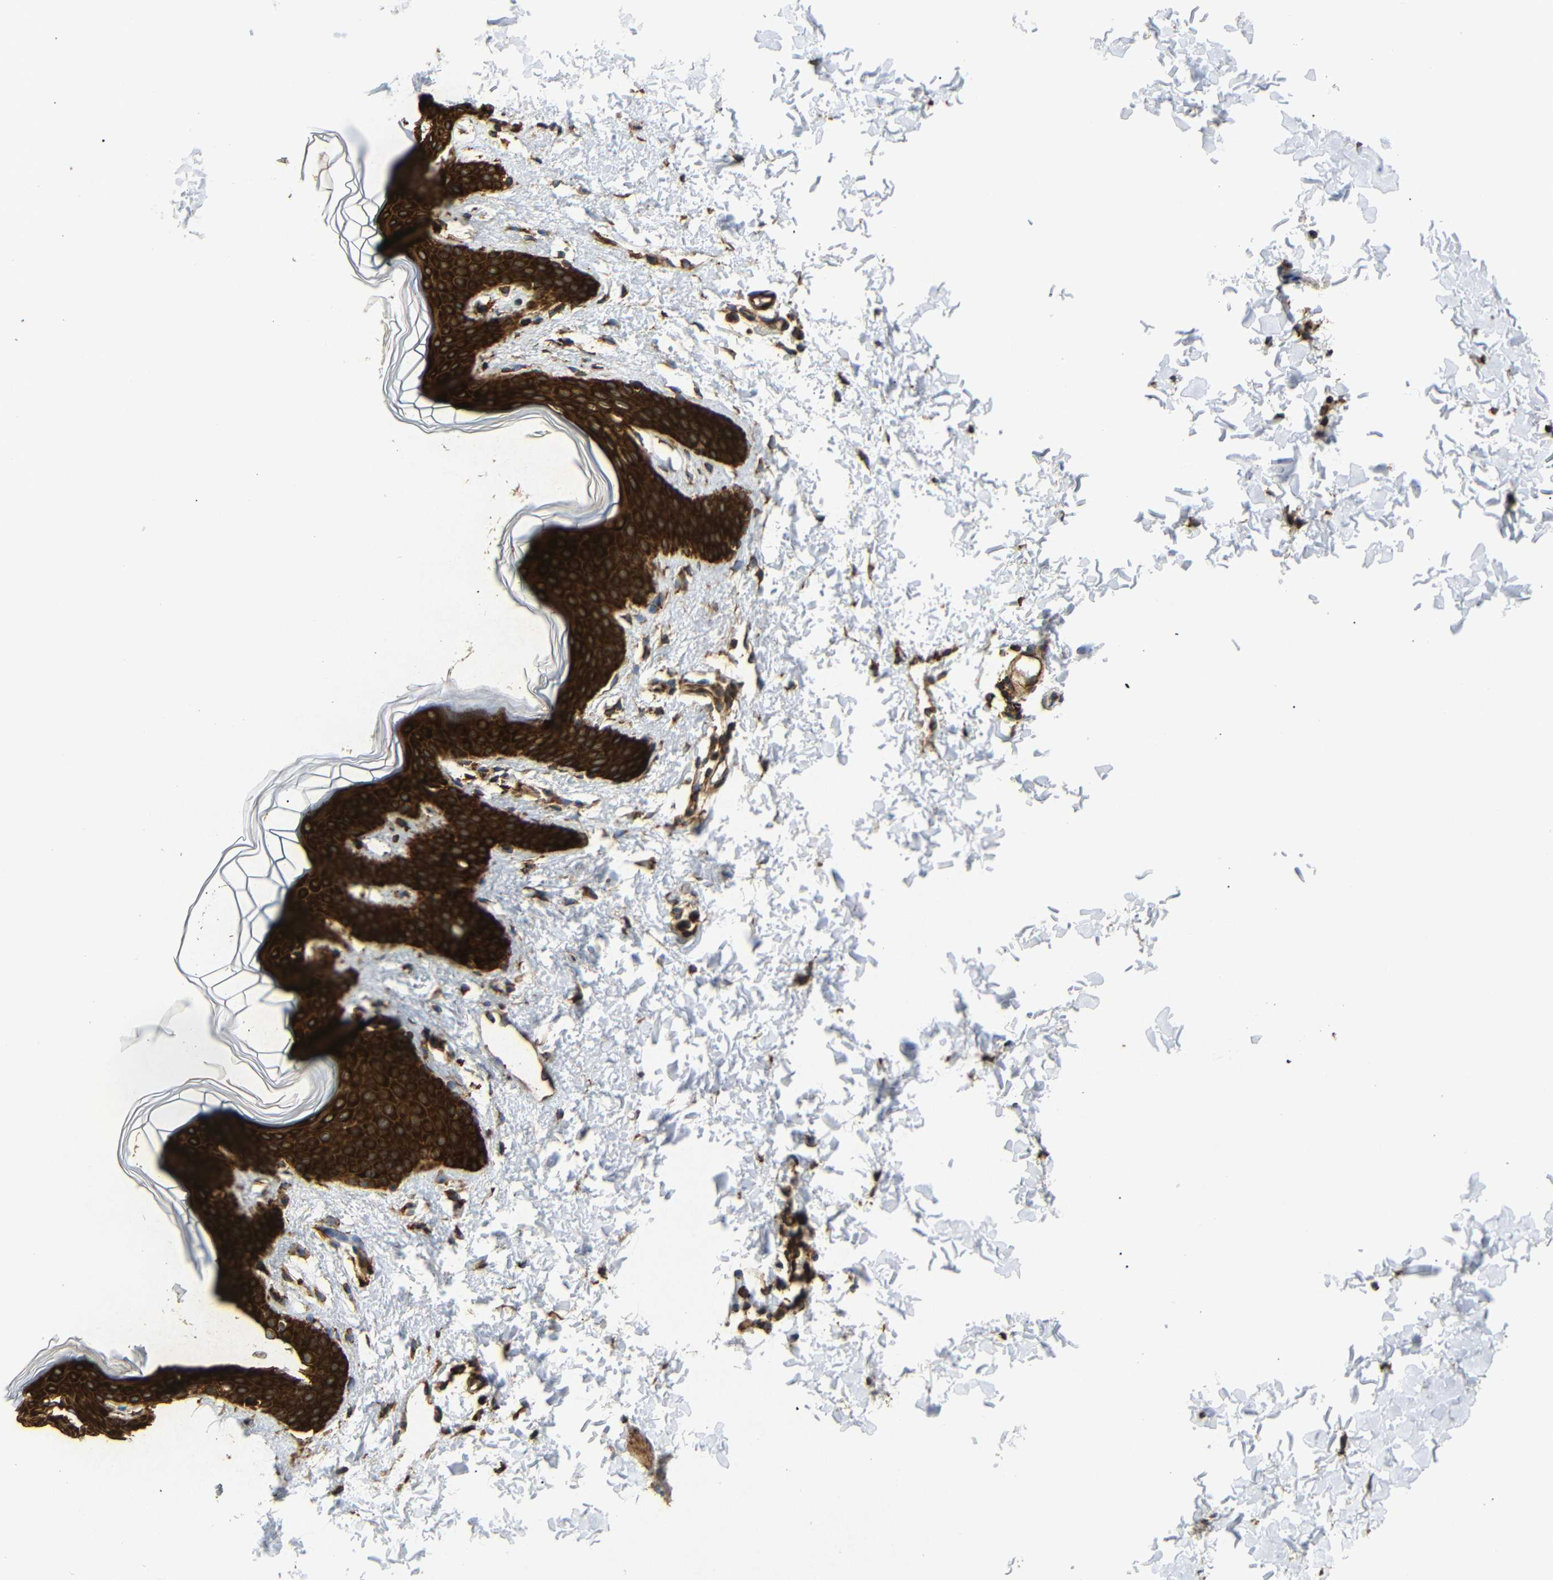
{"staining": {"intensity": "negative", "quantity": "none", "location": "none"}, "tissue": "skin", "cell_type": "Fibroblasts", "image_type": "normal", "snomed": [{"axis": "morphology", "description": "Normal tissue, NOS"}, {"axis": "topography", "description": "Skin"}], "caption": "IHC image of normal skin stained for a protein (brown), which shows no expression in fibroblasts. (Stains: DAB (3,3'-diaminobenzidine) immunohistochemistry (IHC) with hematoxylin counter stain, Microscopy: brightfield microscopy at high magnification).", "gene": "BTF3", "patient": {"sex": "female", "age": 17}}